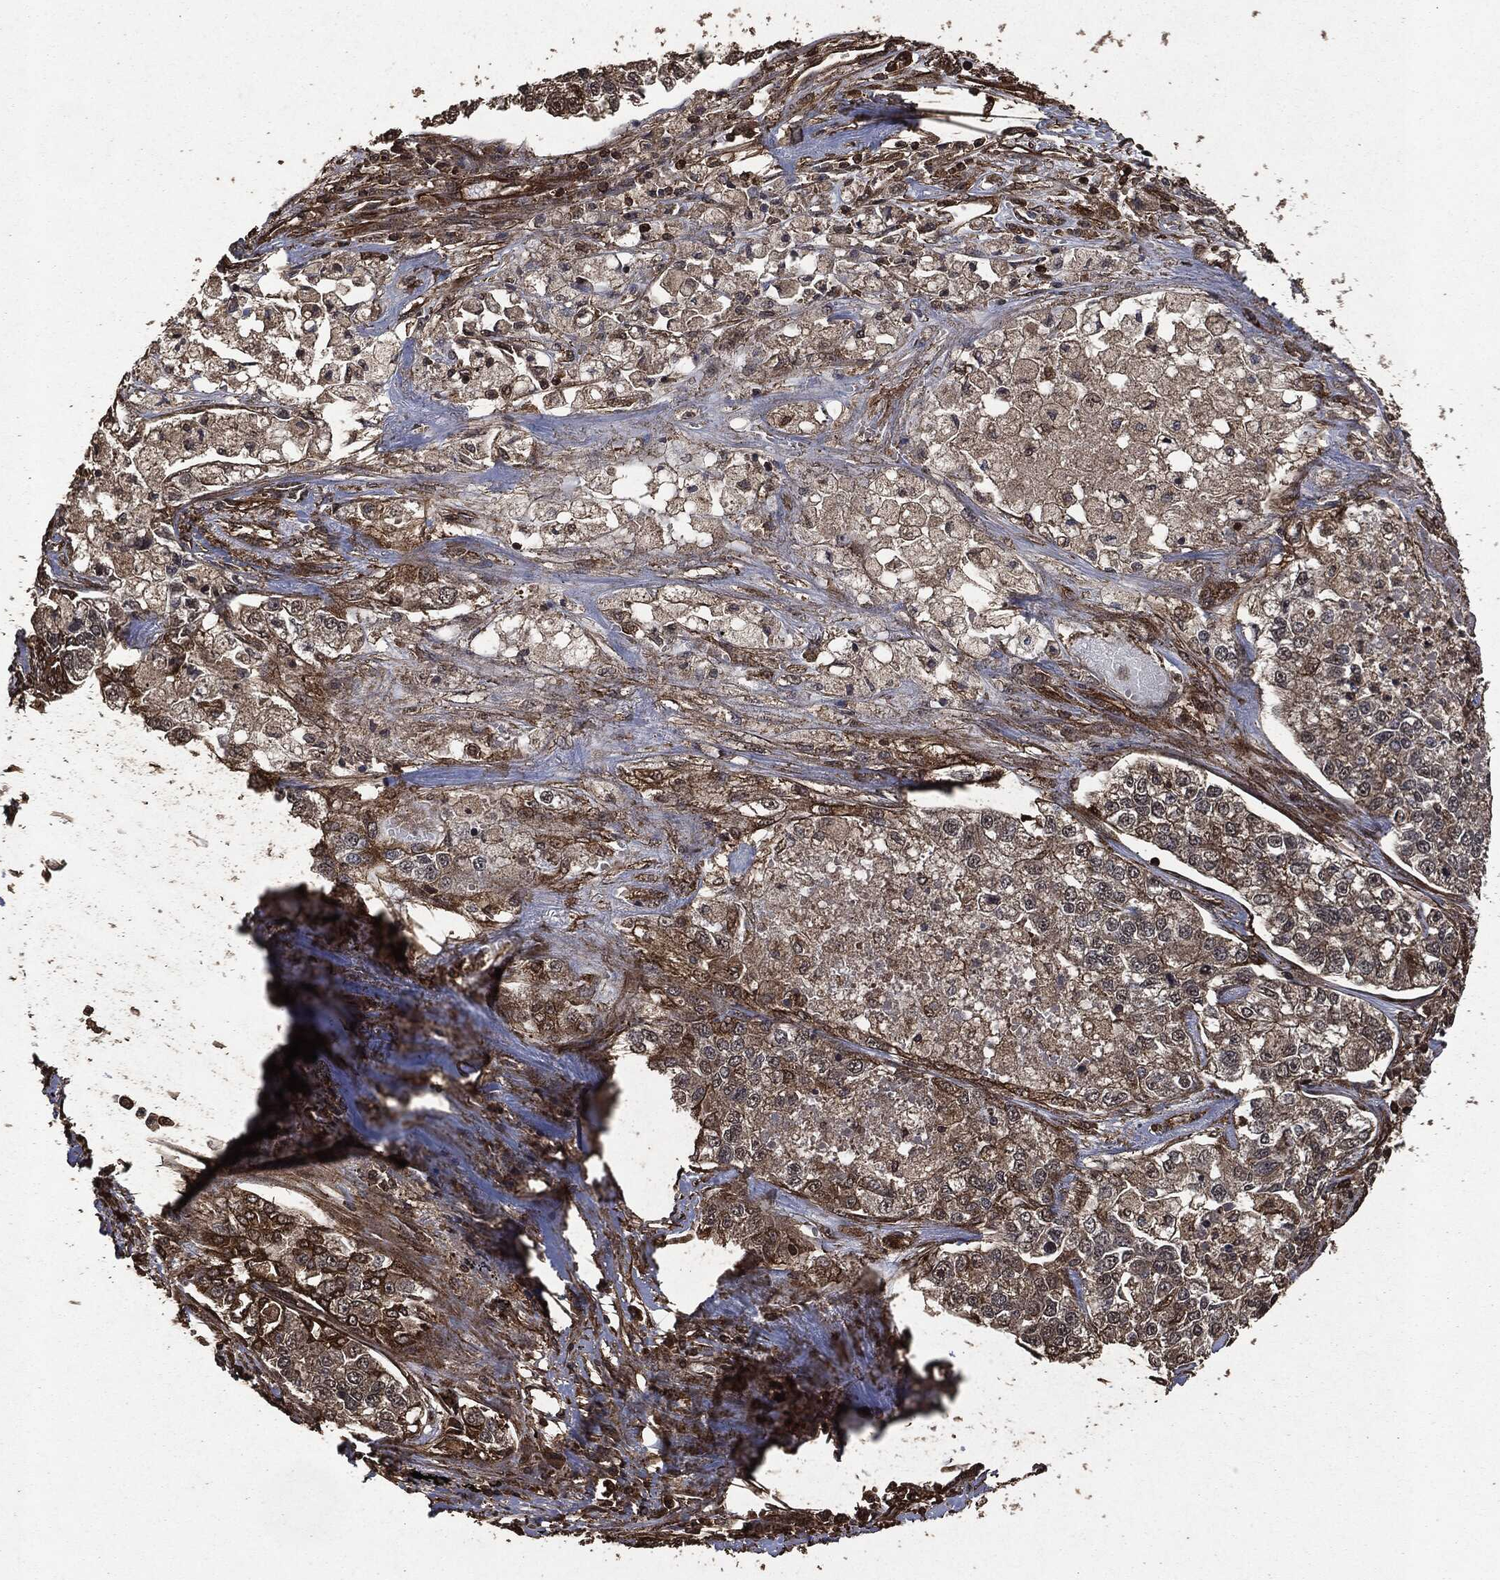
{"staining": {"intensity": "strong", "quantity": "<25%", "location": "cytoplasmic/membranous"}, "tissue": "lung cancer", "cell_type": "Tumor cells", "image_type": "cancer", "snomed": [{"axis": "morphology", "description": "Adenocarcinoma, NOS"}, {"axis": "topography", "description": "Lung"}], "caption": "This photomicrograph exhibits adenocarcinoma (lung) stained with immunohistochemistry (IHC) to label a protein in brown. The cytoplasmic/membranous of tumor cells show strong positivity for the protein. Nuclei are counter-stained blue.", "gene": "HRAS", "patient": {"sex": "male", "age": 49}}